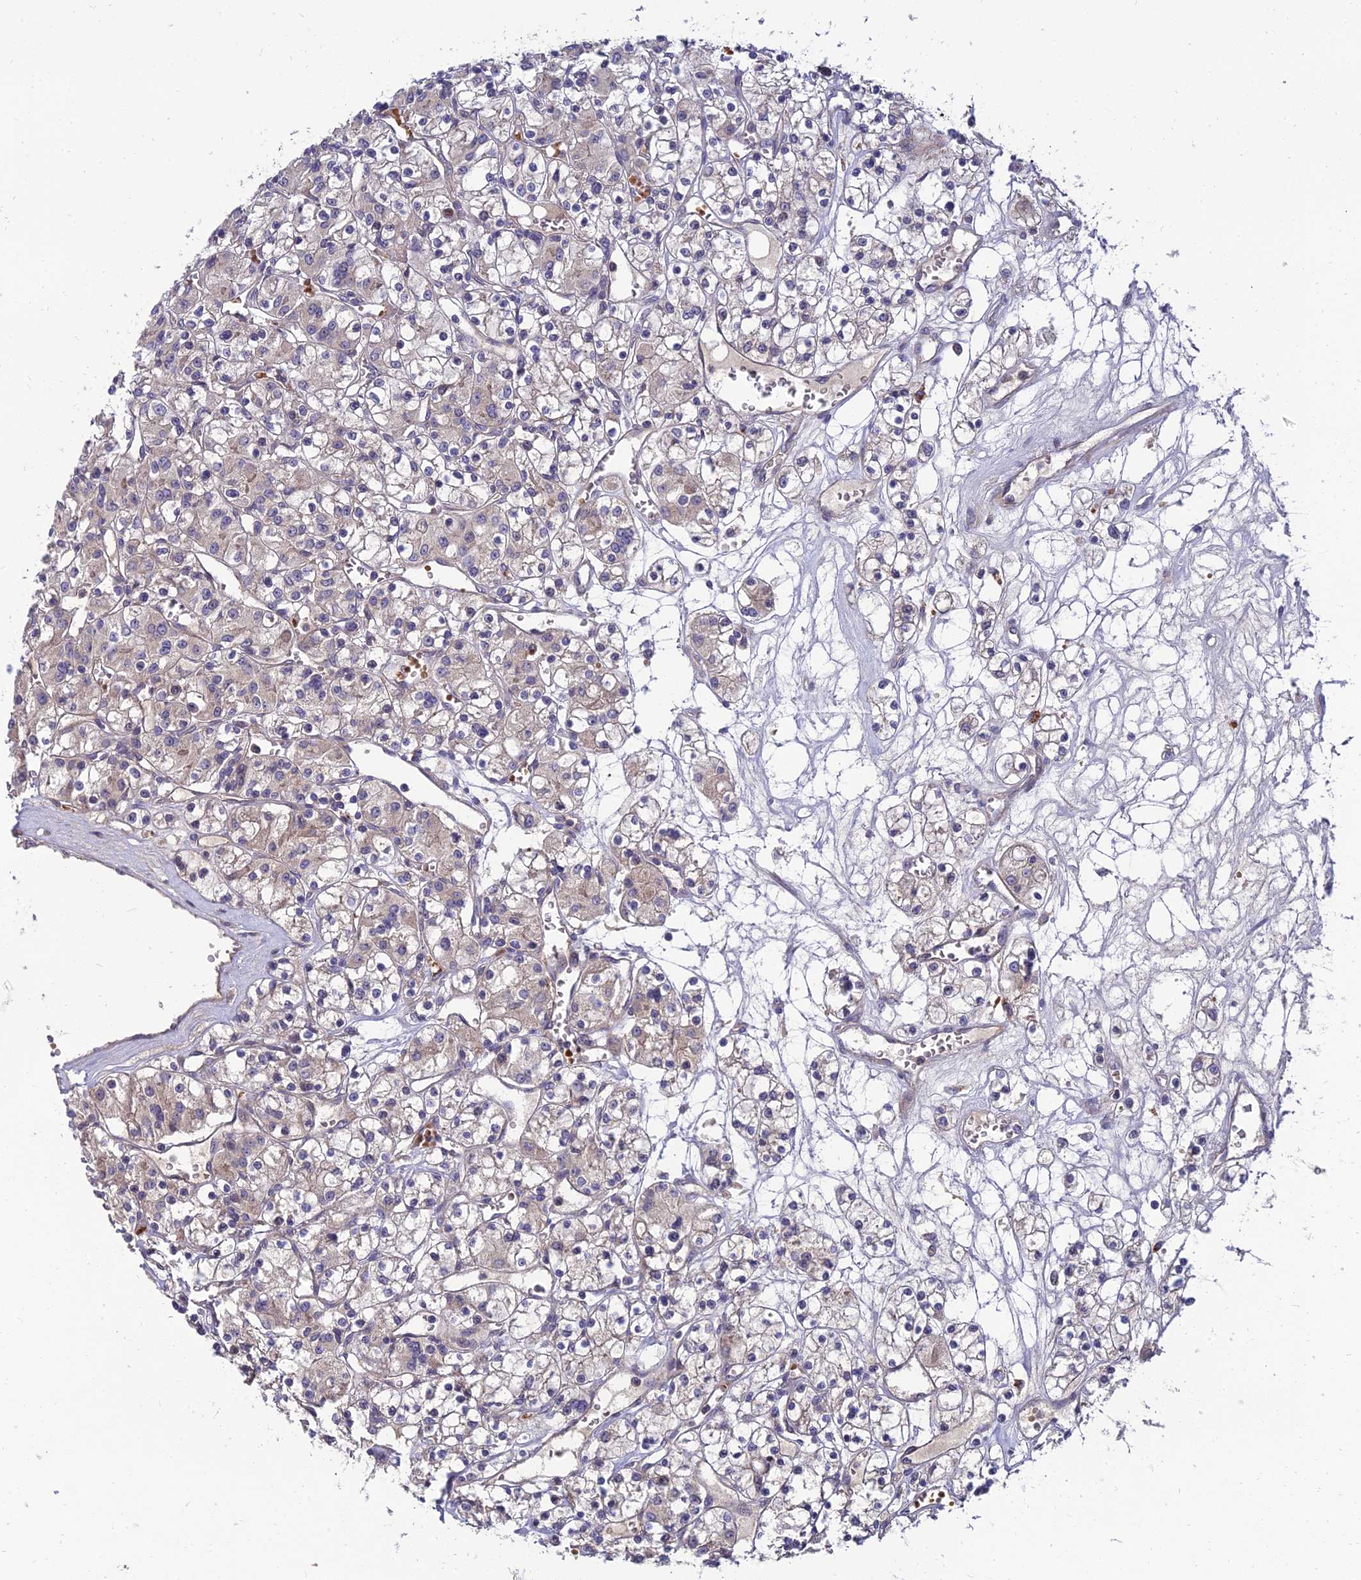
{"staining": {"intensity": "weak", "quantity": "<25%", "location": "cytoplasmic/membranous"}, "tissue": "renal cancer", "cell_type": "Tumor cells", "image_type": "cancer", "snomed": [{"axis": "morphology", "description": "Adenocarcinoma, NOS"}, {"axis": "topography", "description": "Kidney"}], "caption": "The immunohistochemistry (IHC) micrograph has no significant staining in tumor cells of renal cancer tissue.", "gene": "NPY", "patient": {"sex": "female", "age": 59}}